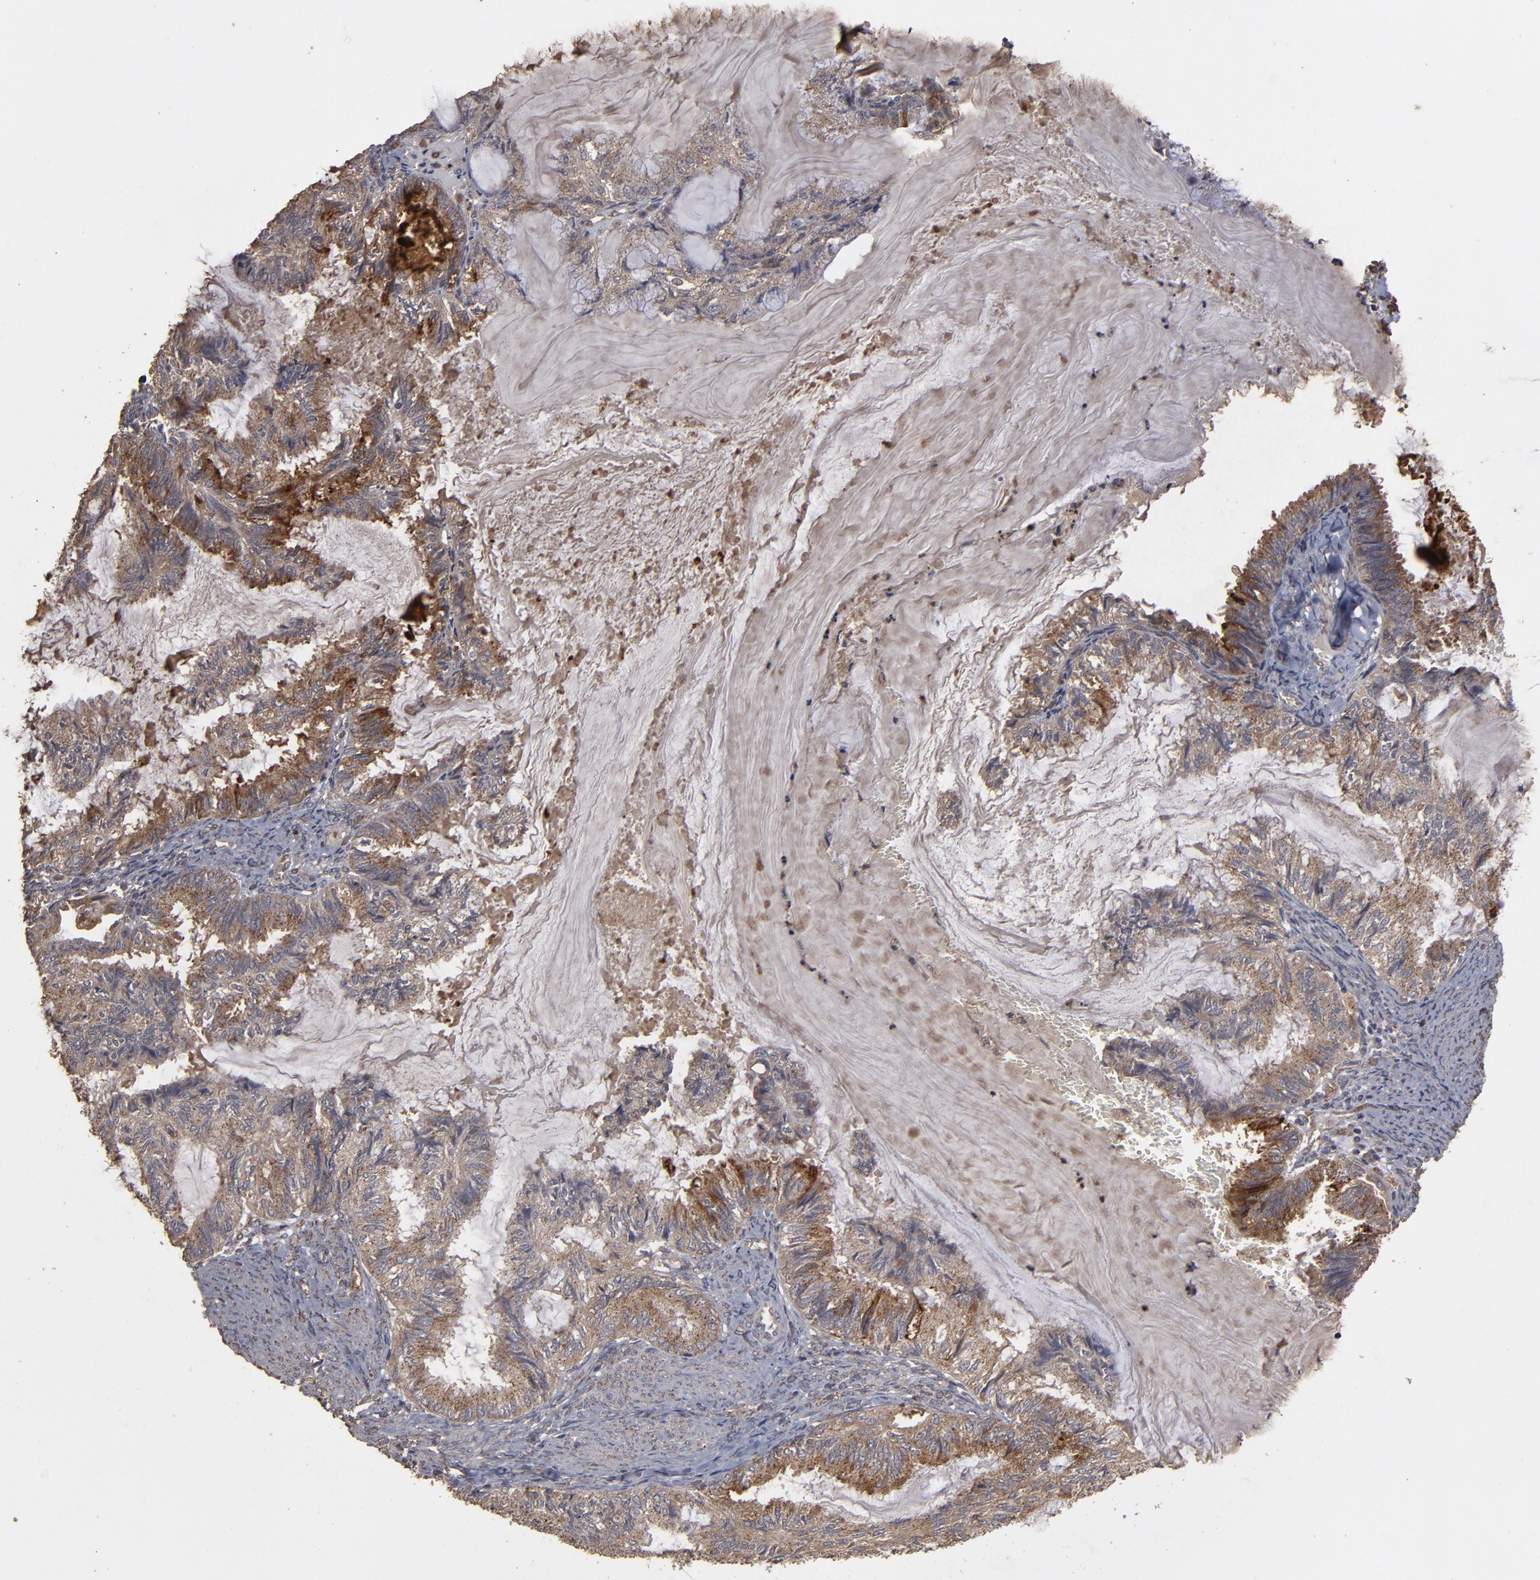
{"staining": {"intensity": "strong", "quantity": "25%-75%", "location": "cytoplasmic/membranous"}, "tissue": "endometrial cancer", "cell_type": "Tumor cells", "image_type": "cancer", "snomed": [{"axis": "morphology", "description": "Adenocarcinoma, NOS"}, {"axis": "topography", "description": "Endometrium"}], "caption": "Tumor cells demonstrate high levels of strong cytoplasmic/membranous expression in approximately 25%-75% of cells in endometrial adenocarcinoma.", "gene": "MMP2", "patient": {"sex": "female", "age": 86}}